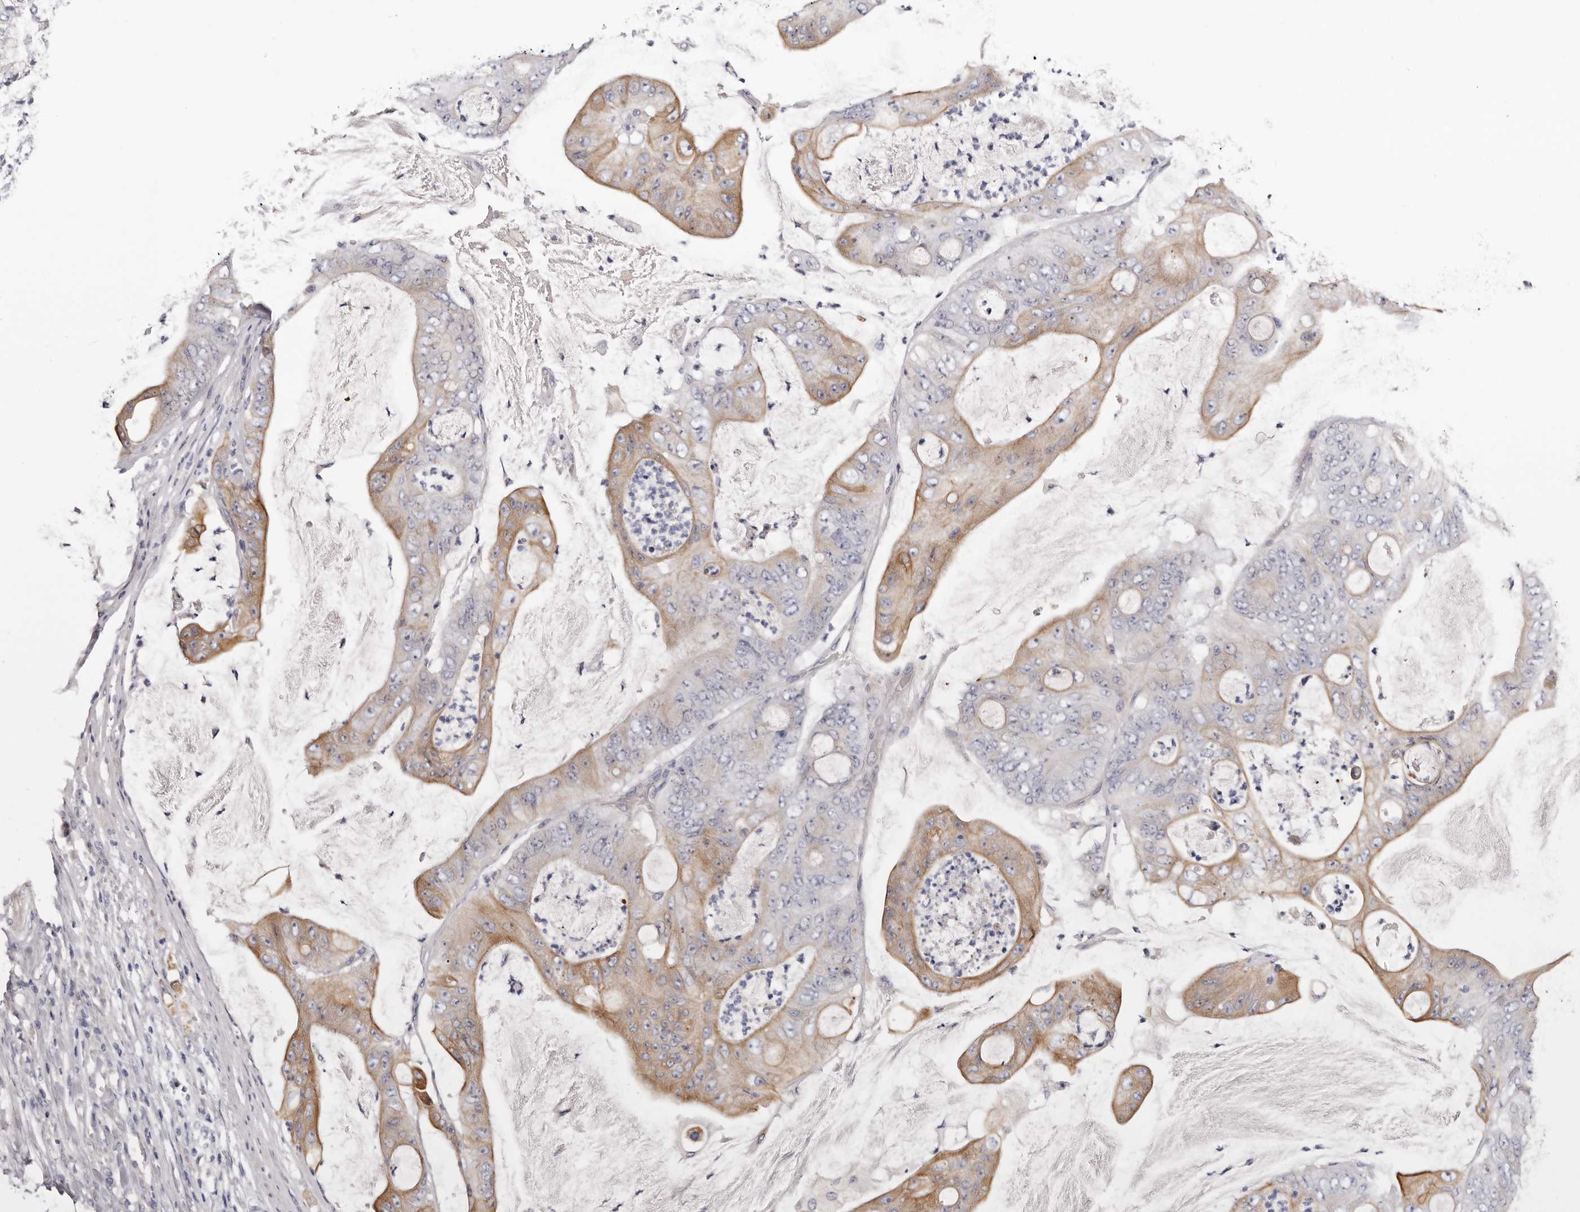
{"staining": {"intensity": "moderate", "quantity": "25%-75%", "location": "cytoplasmic/membranous"}, "tissue": "stomach cancer", "cell_type": "Tumor cells", "image_type": "cancer", "snomed": [{"axis": "morphology", "description": "Adenocarcinoma, NOS"}, {"axis": "topography", "description": "Stomach"}], "caption": "Immunohistochemistry (DAB) staining of stomach cancer displays moderate cytoplasmic/membranous protein staining in approximately 25%-75% of tumor cells.", "gene": "STK16", "patient": {"sex": "female", "age": 73}}